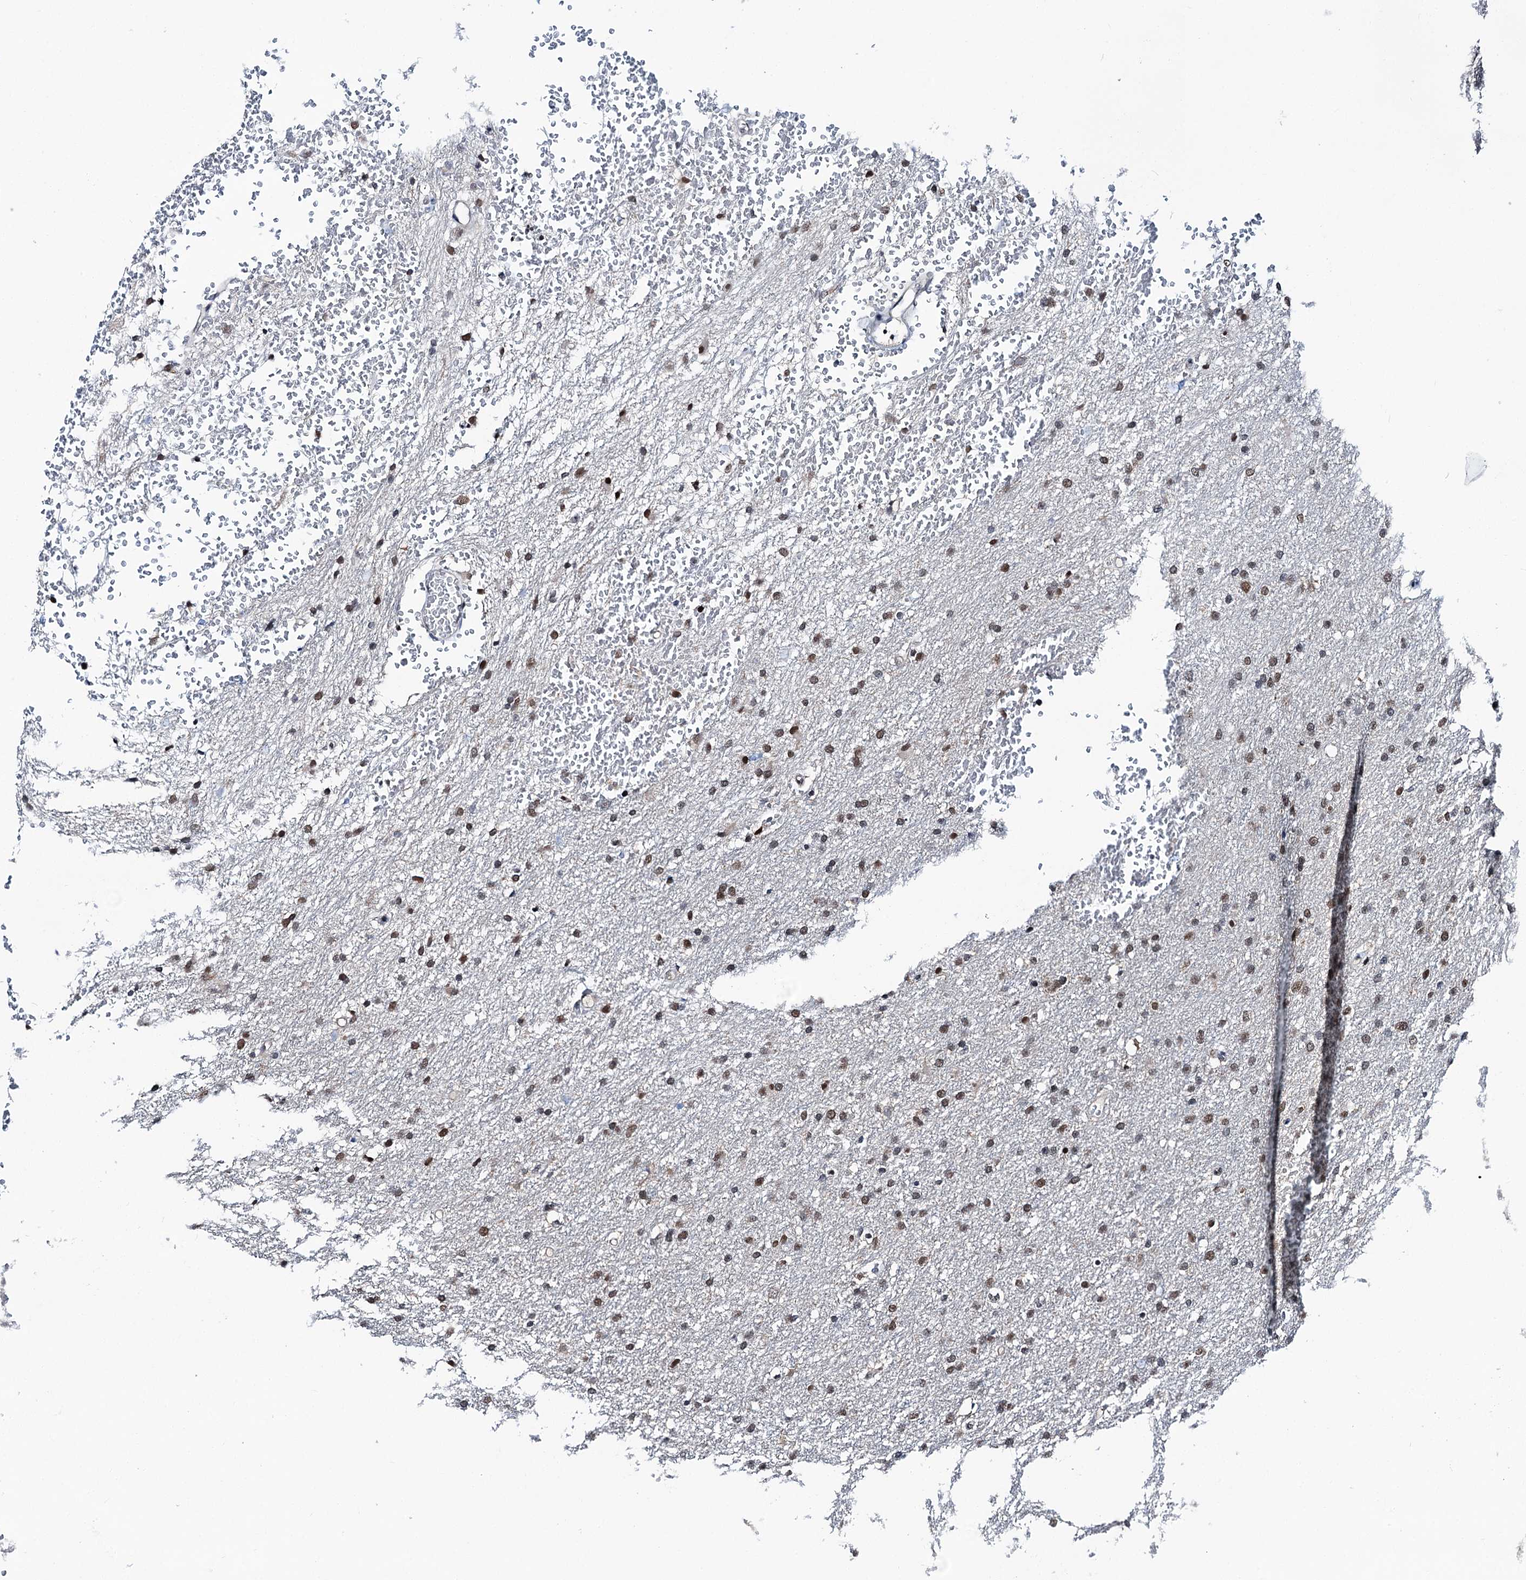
{"staining": {"intensity": "moderate", "quantity": "25%-75%", "location": "nuclear"}, "tissue": "glioma", "cell_type": "Tumor cells", "image_type": "cancer", "snomed": [{"axis": "morphology", "description": "Glioma, malignant, High grade"}, {"axis": "topography", "description": "Cerebral cortex"}], "caption": "Glioma stained with DAB immunohistochemistry demonstrates medium levels of moderate nuclear staining in approximately 25%-75% of tumor cells.", "gene": "PSMD13", "patient": {"sex": "female", "age": 36}}